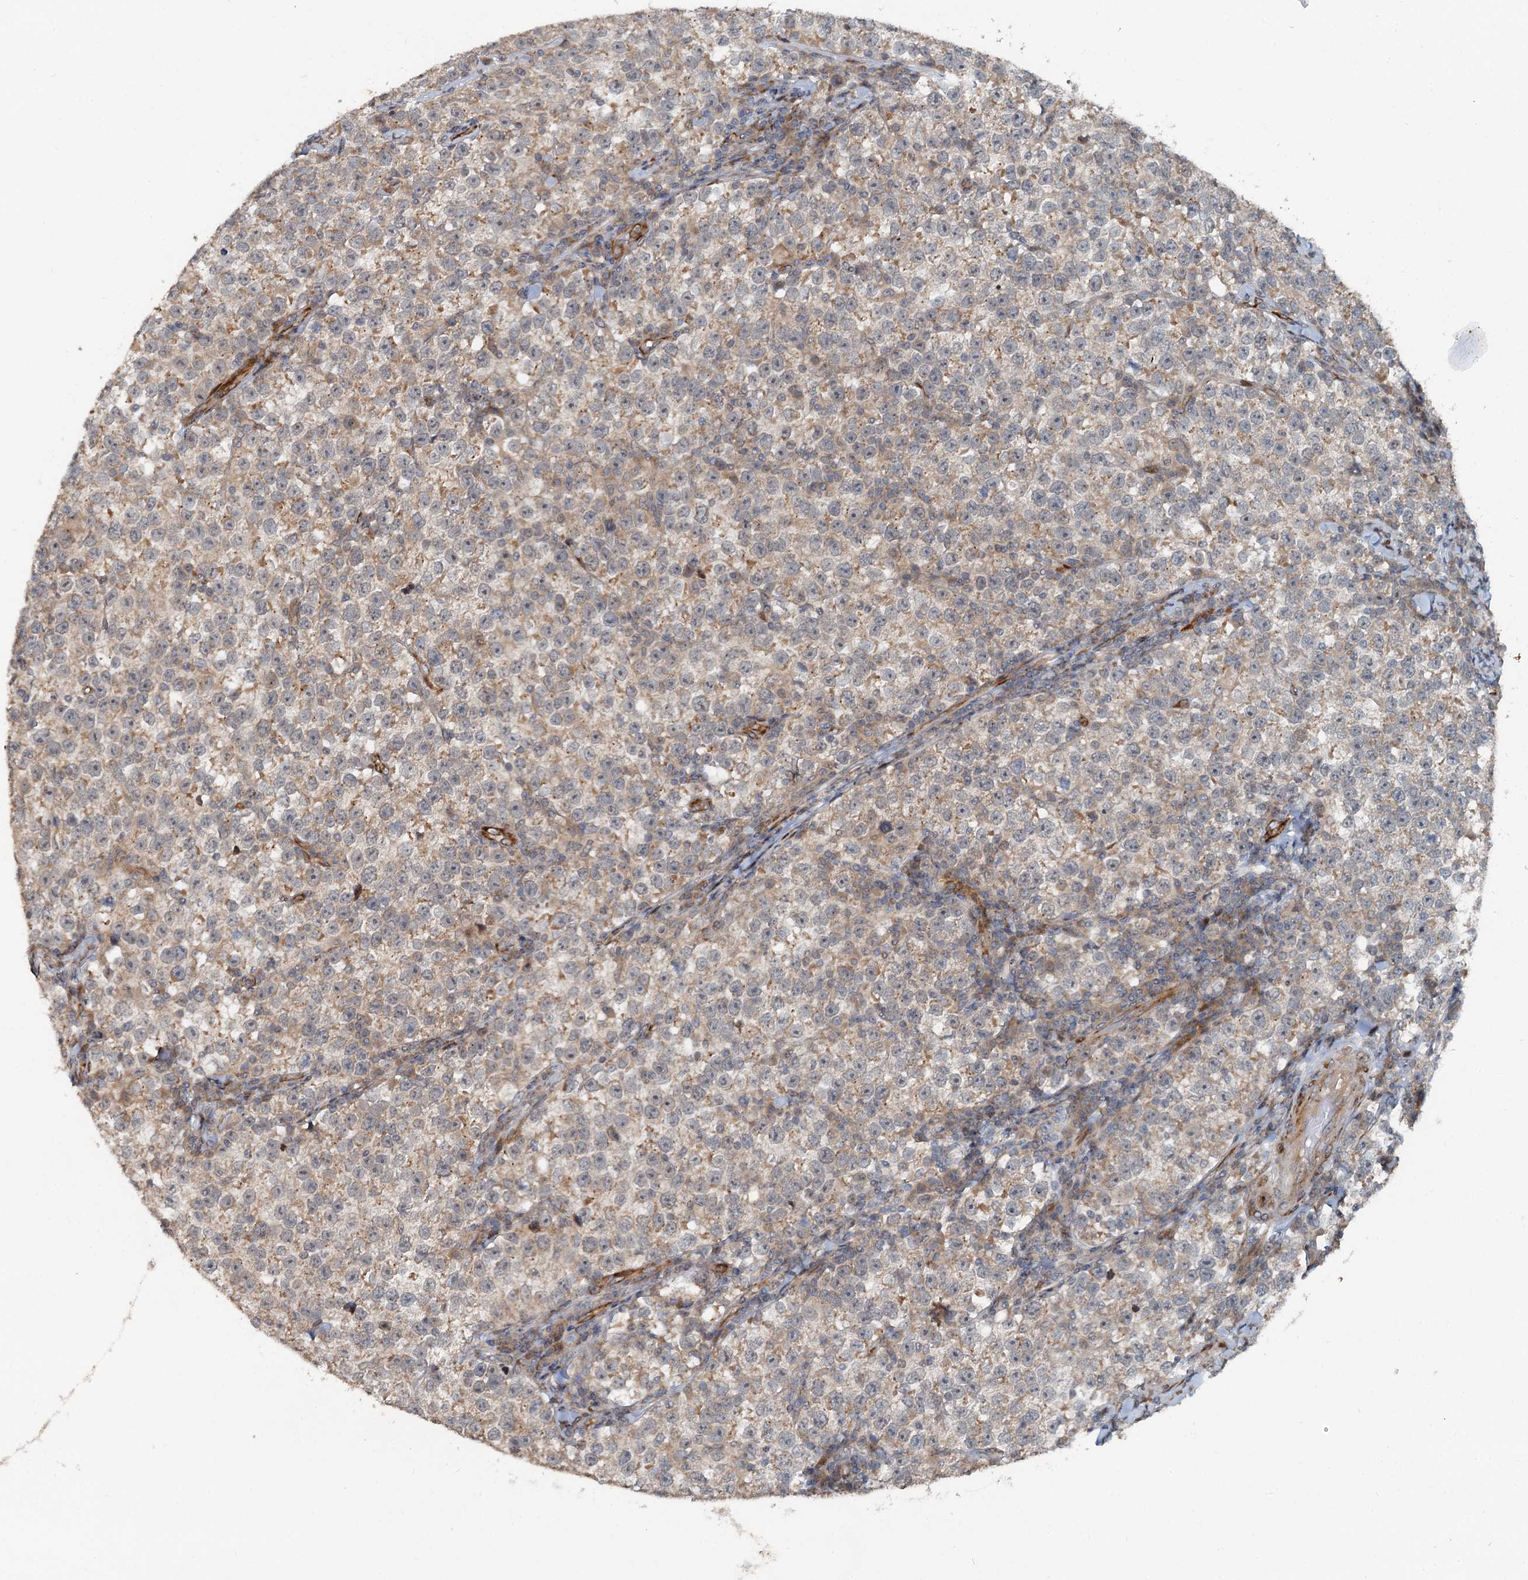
{"staining": {"intensity": "moderate", "quantity": "<25%", "location": "cytoplasmic/membranous"}, "tissue": "testis cancer", "cell_type": "Tumor cells", "image_type": "cancer", "snomed": [{"axis": "morphology", "description": "Normal tissue, NOS"}, {"axis": "morphology", "description": "Seminoma, NOS"}, {"axis": "topography", "description": "Testis"}], "caption": "This image demonstrates testis cancer stained with IHC to label a protein in brown. The cytoplasmic/membranous of tumor cells show moderate positivity for the protein. Nuclei are counter-stained blue.", "gene": "CEP68", "patient": {"sex": "male", "age": 43}}